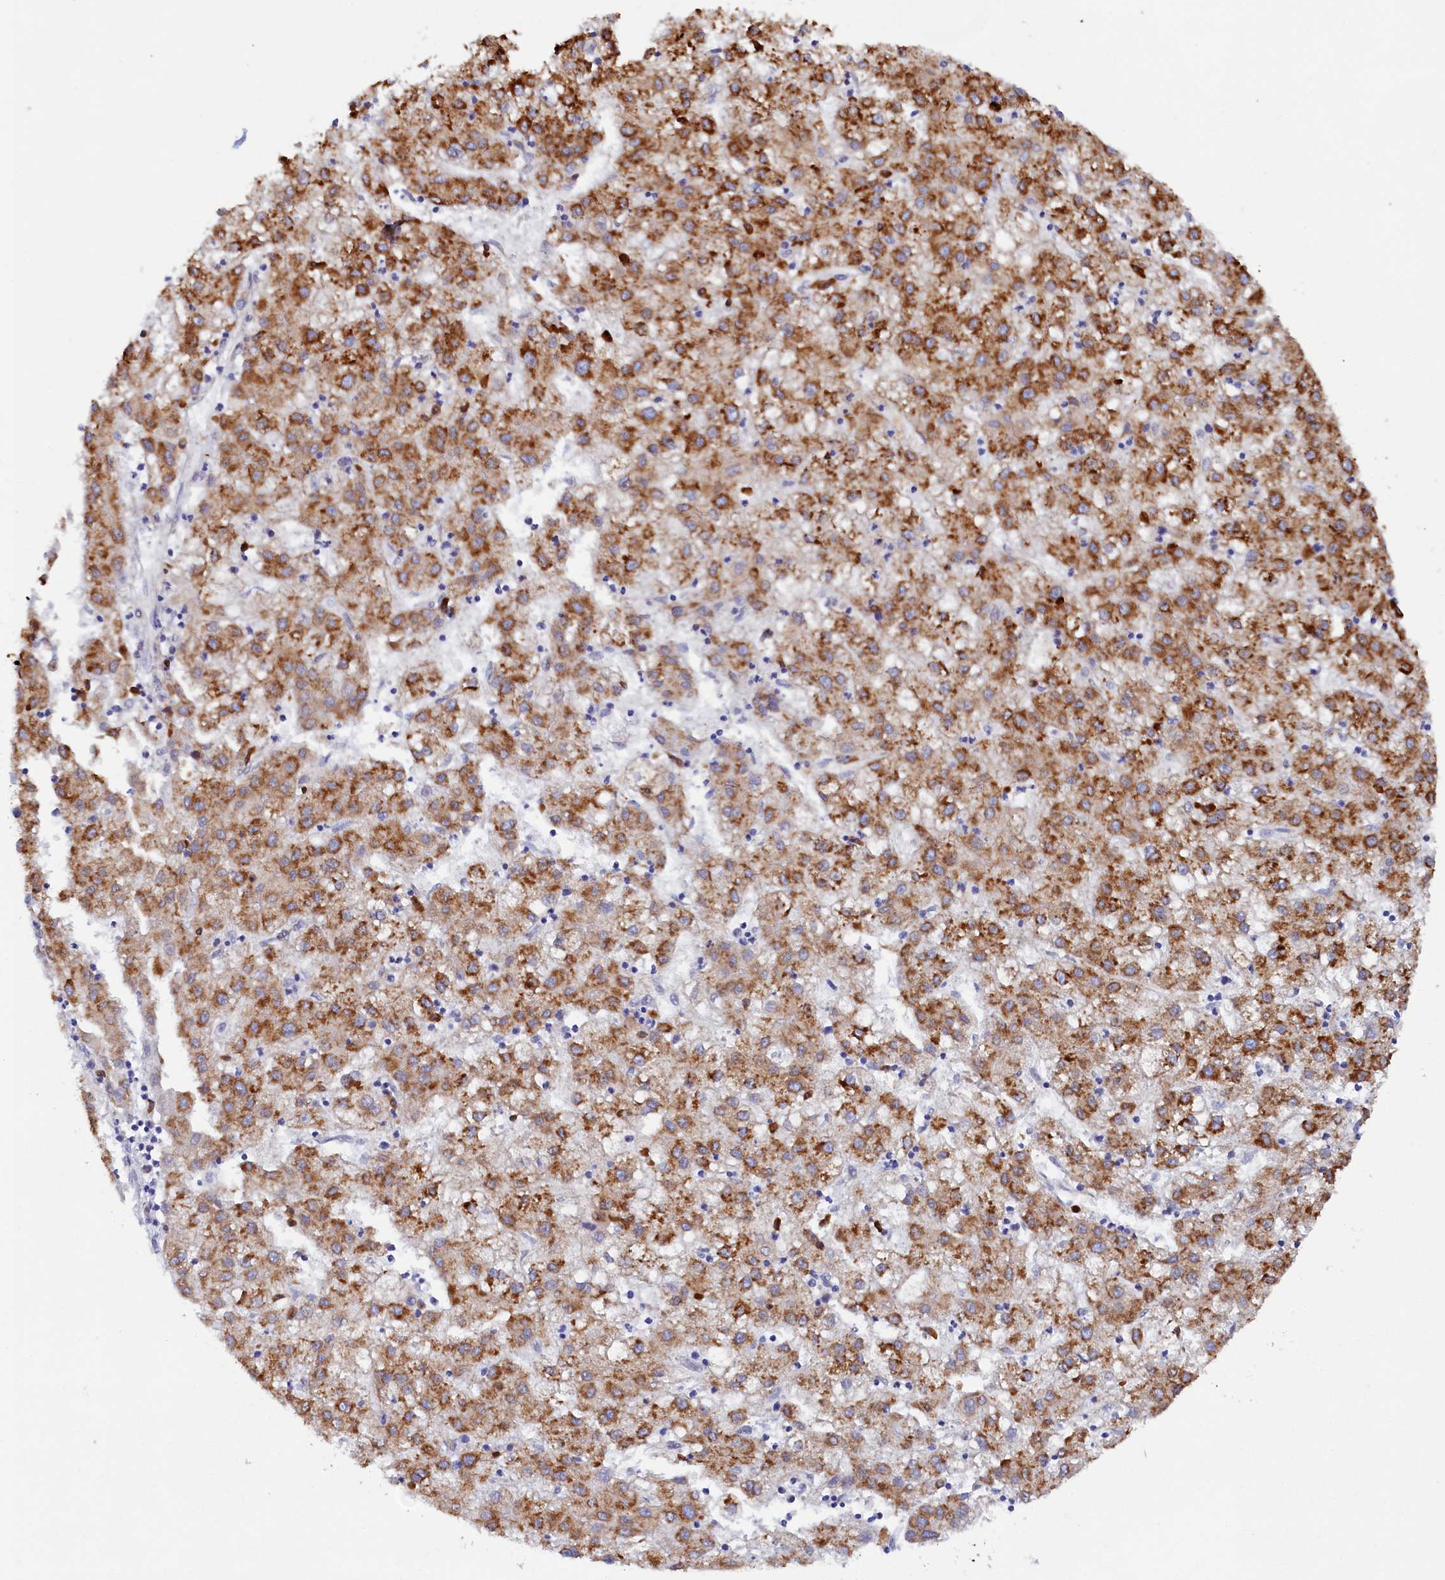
{"staining": {"intensity": "strong", "quantity": ">75%", "location": "cytoplasmic/membranous"}, "tissue": "liver cancer", "cell_type": "Tumor cells", "image_type": "cancer", "snomed": [{"axis": "morphology", "description": "Carcinoma, Hepatocellular, NOS"}, {"axis": "topography", "description": "Liver"}], "caption": "DAB immunohistochemical staining of human liver cancer reveals strong cytoplasmic/membranous protein expression in about >75% of tumor cells. The protein is stained brown, and the nuclei are stained in blue (DAB IHC with brightfield microscopy, high magnification).", "gene": "TMEM18", "patient": {"sex": "male", "age": 72}}